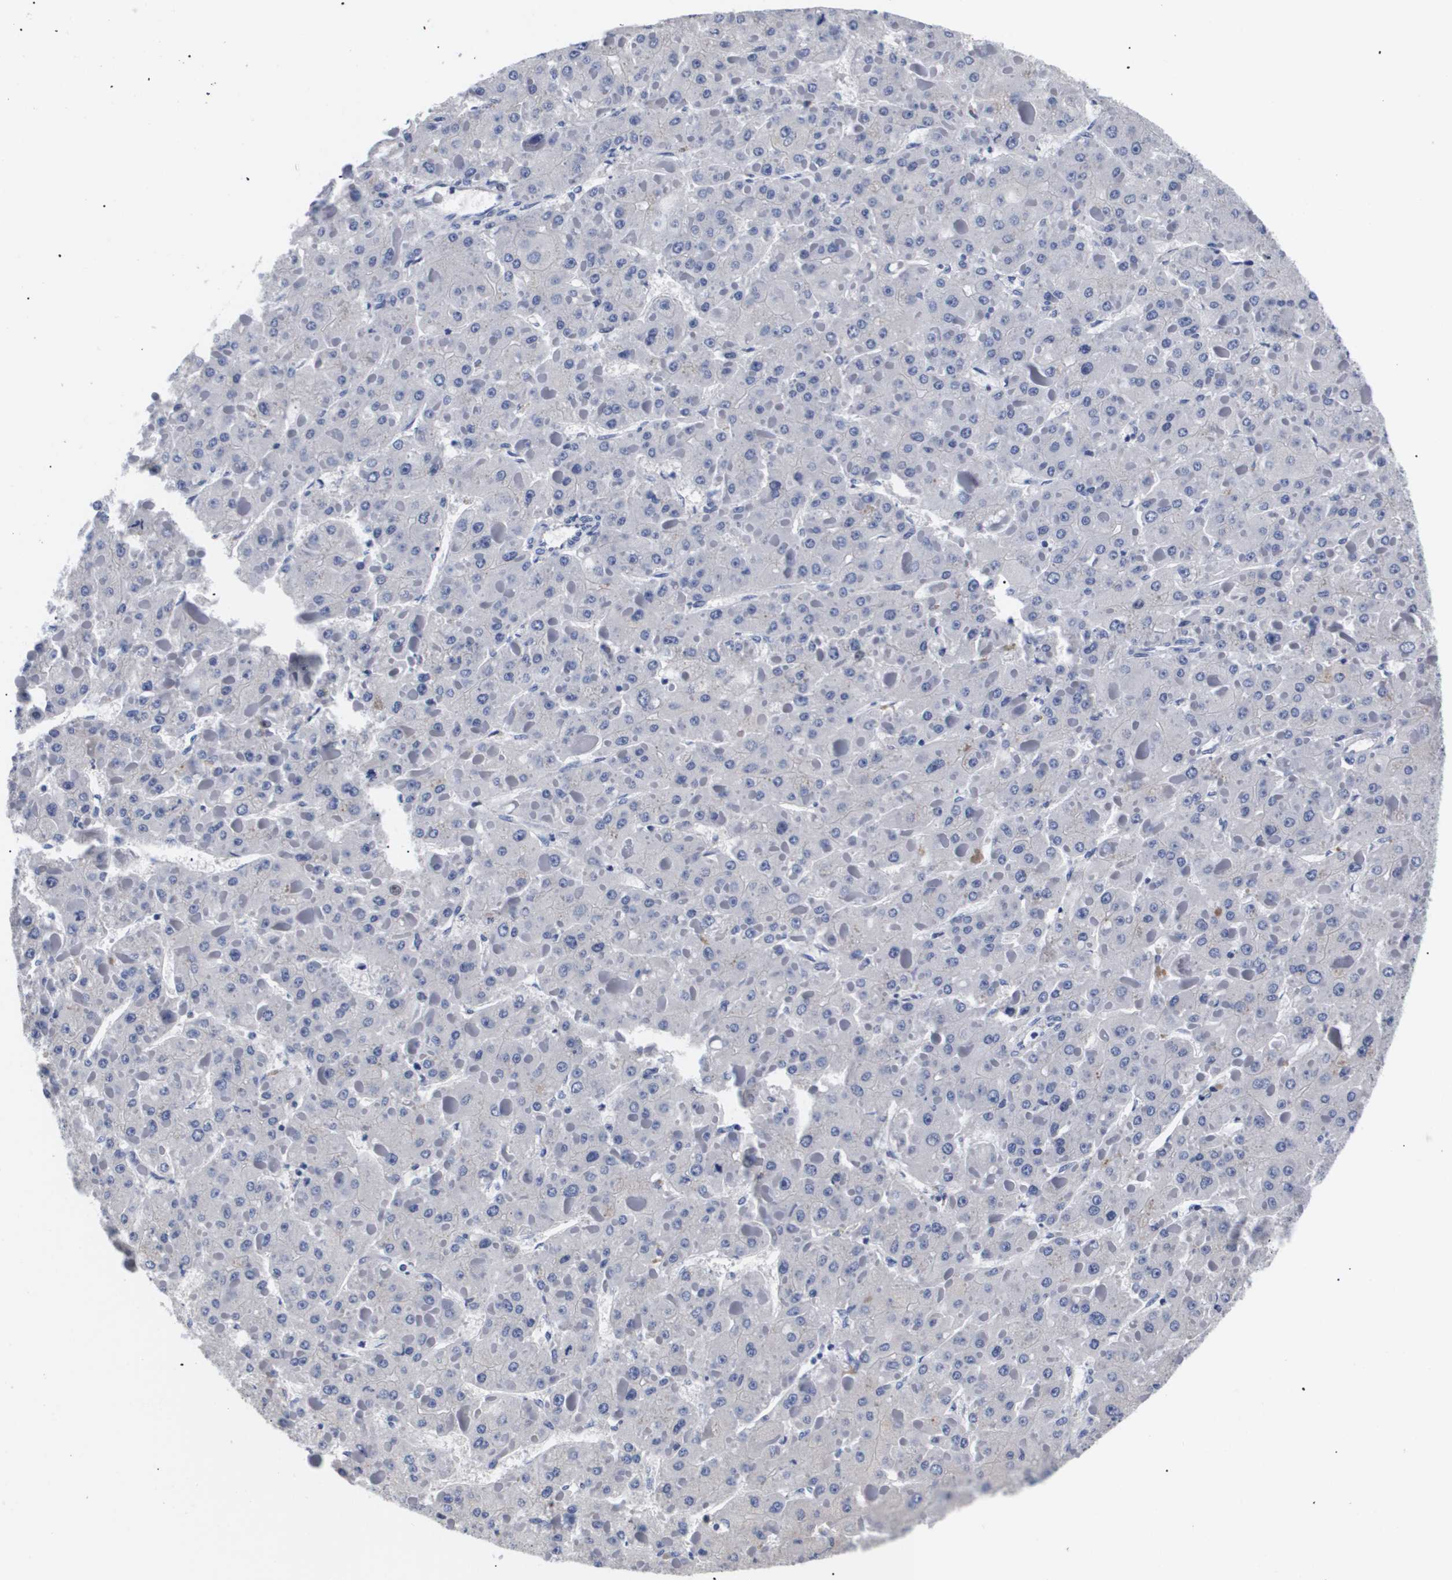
{"staining": {"intensity": "negative", "quantity": "none", "location": "none"}, "tissue": "liver cancer", "cell_type": "Tumor cells", "image_type": "cancer", "snomed": [{"axis": "morphology", "description": "Carcinoma, Hepatocellular, NOS"}, {"axis": "topography", "description": "Liver"}], "caption": "Immunohistochemistry (IHC) photomicrograph of human liver cancer stained for a protein (brown), which exhibits no positivity in tumor cells. Brightfield microscopy of immunohistochemistry (IHC) stained with DAB (3,3'-diaminobenzidine) (brown) and hematoxylin (blue), captured at high magnification.", "gene": "ATP6V0A4", "patient": {"sex": "female", "age": 73}}